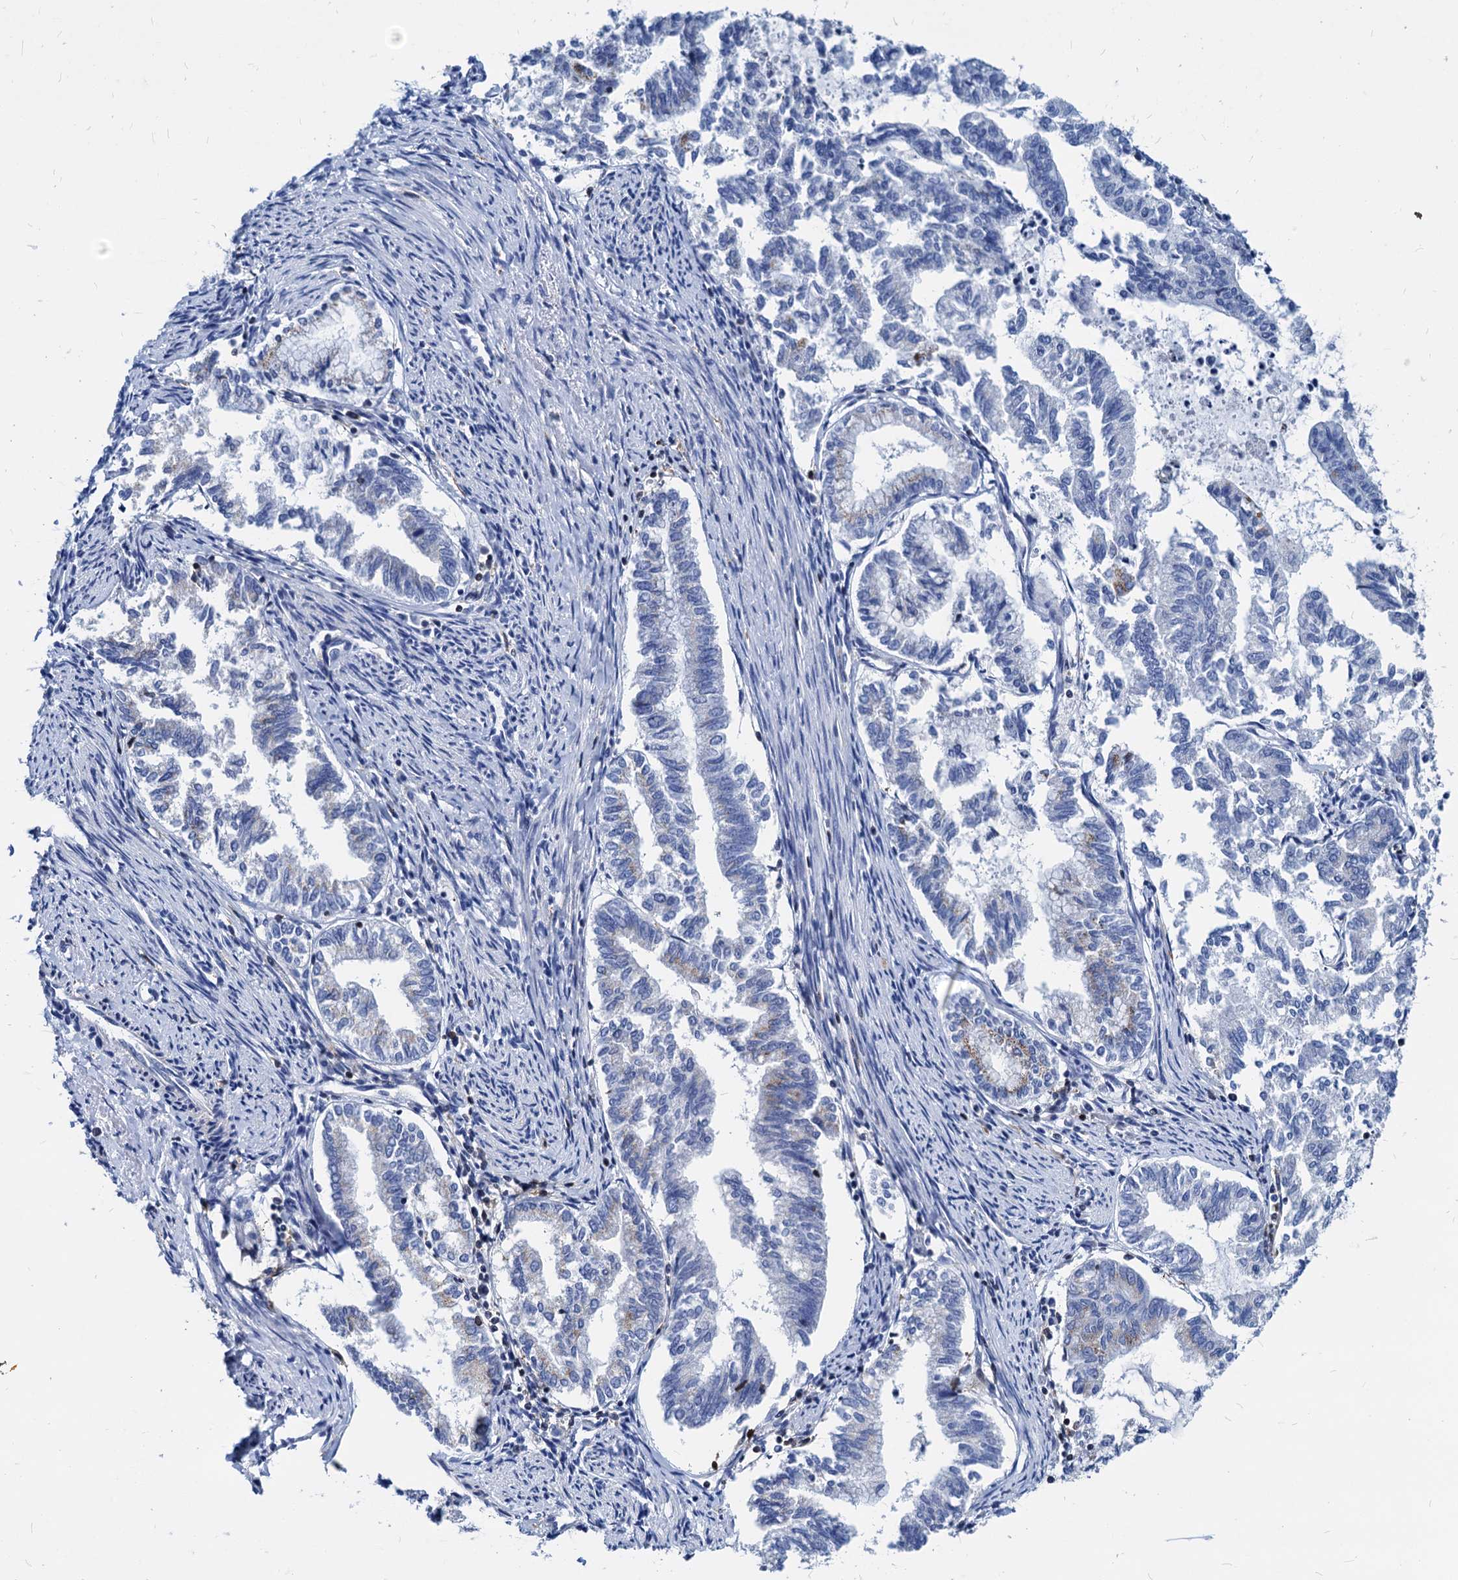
{"staining": {"intensity": "weak", "quantity": "<25%", "location": "cytoplasmic/membranous"}, "tissue": "endometrial cancer", "cell_type": "Tumor cells", "image_type": "cancer", "snomed": [{"axis": "morphology", "description": "Adenocarcinoma, NOS"}, {"axis": "topography", "description": "Endometrium"}], "caption": "Tumor cells are negative for protein expression in human adenocarcinoma (endometrial).", "gene": "LCP2", "patient": {"sex": "female", "age": 79}}